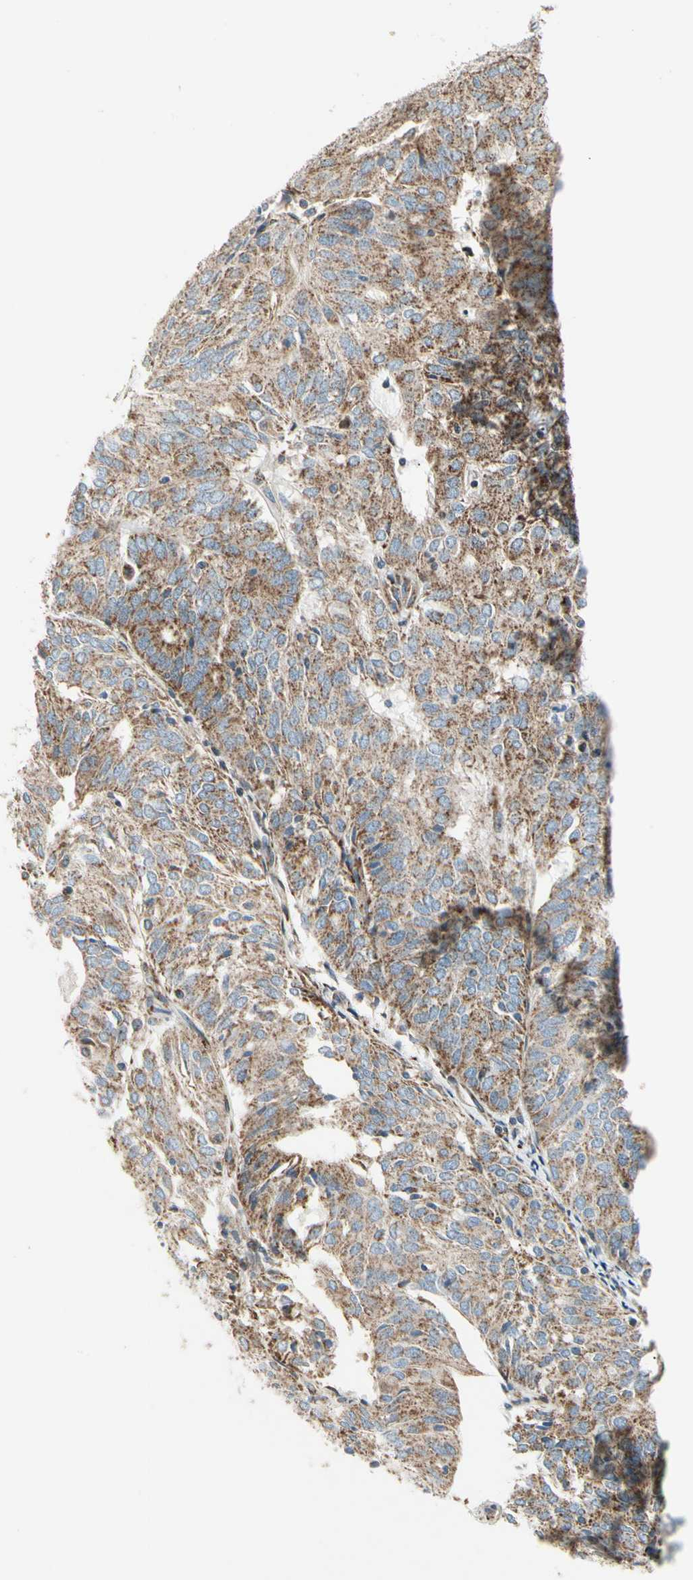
{"staining": {"intensity": "moderate", "quantity": ">75%", "location": "cytoplasmic/membranous"}, "tissue": "endometrial cancer", "cell_type": "Tumor cells", "image_type": "cancer", "snomed": [{"axis": "morphology", "description": "Adenocarcinoma, NOS"}, {"axis": "topography", "description": "Uterus"}], "caption": "High-magnification brightfield microscopy of adenocarcinoma (endometrial) stained with DAB (brown) and counterstained with hematoxylin (blue). tumor cells exhibit moderate cytoplasmic/membranous positivity is identified in approximately>75% of cells.", "gene": "MRPL9", "patient": {"sex": "female", "age": 60}}